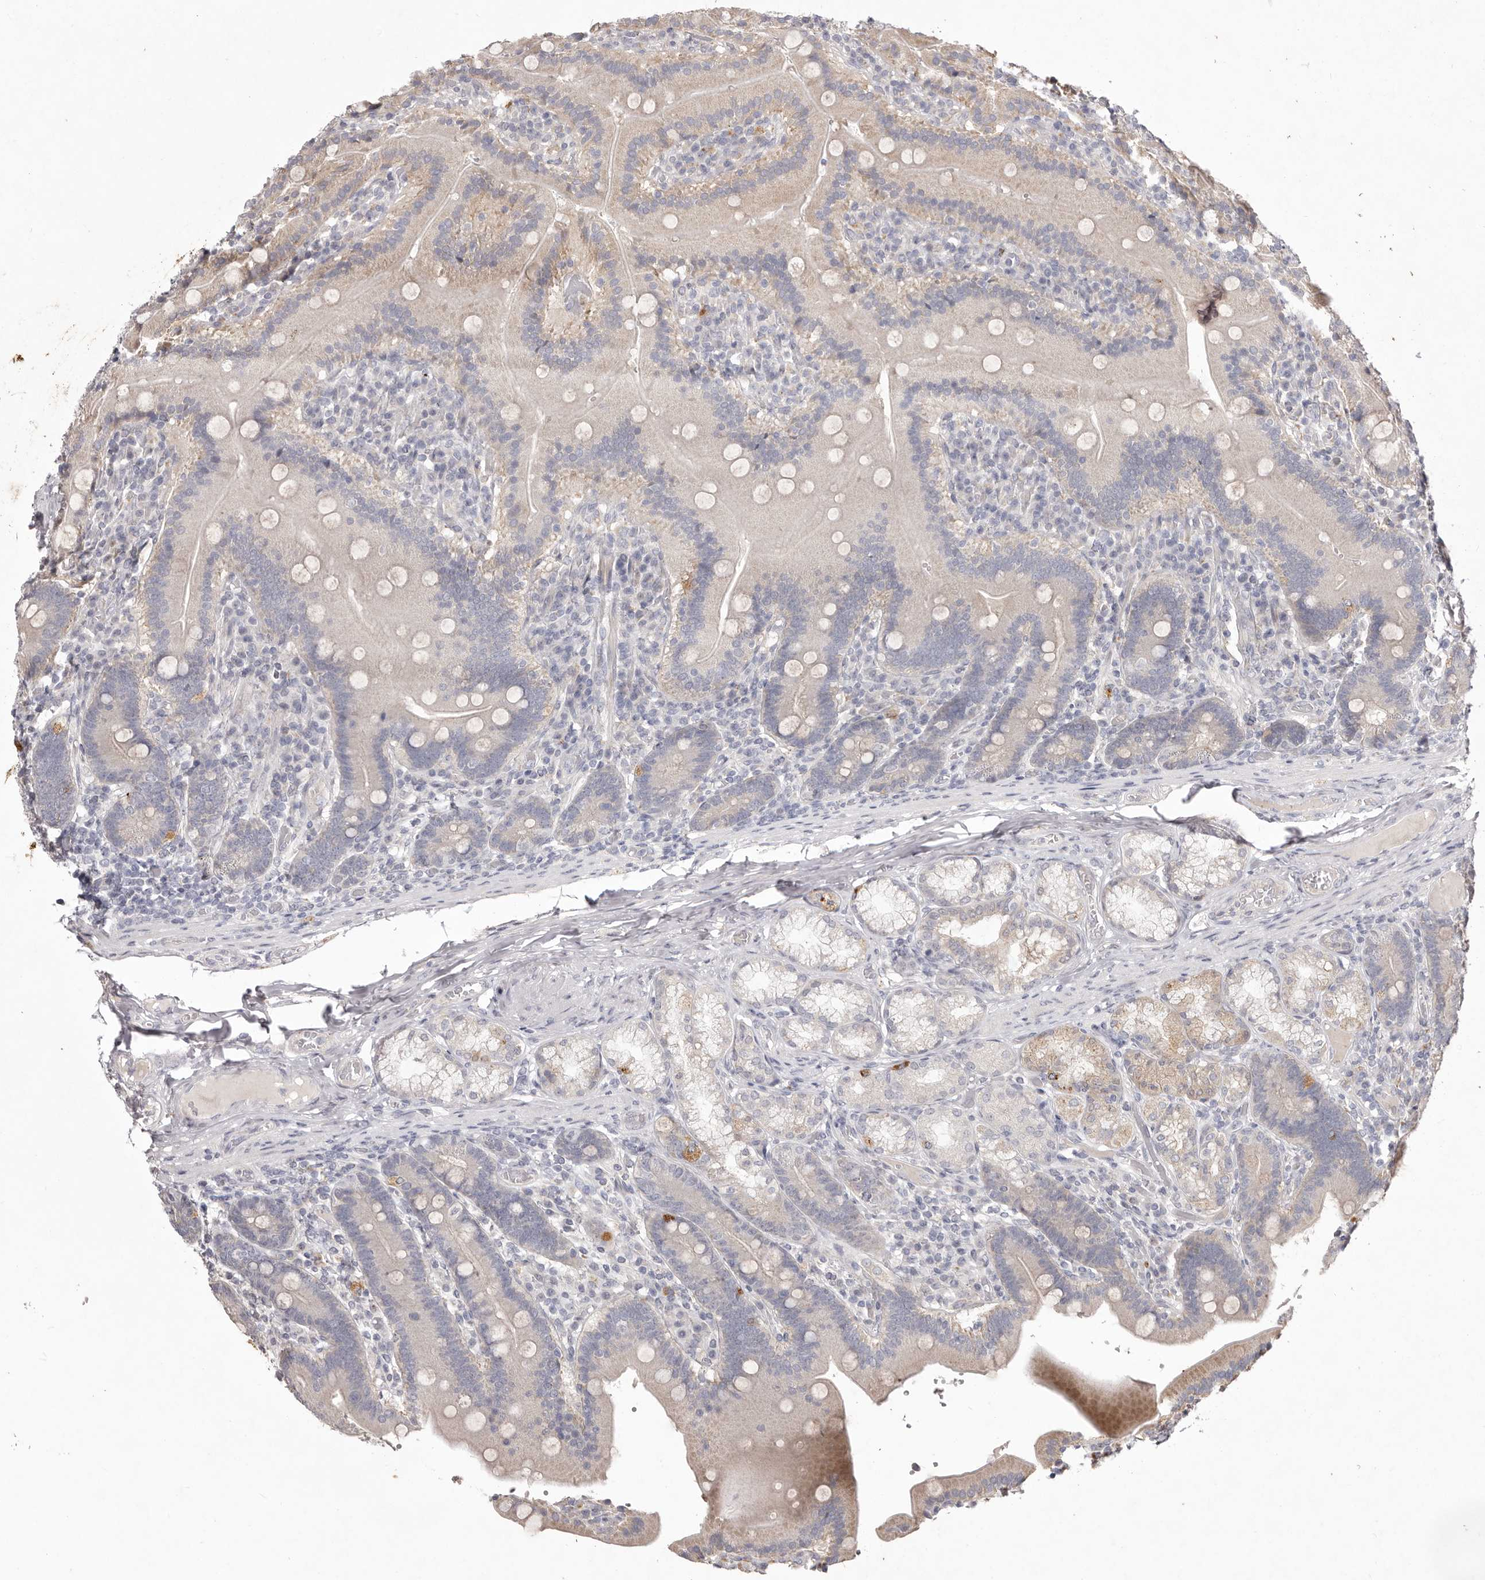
{"staining": {"intensity": "weak", "quantity": "<25%", "location": "cytoplasmic/membranous"}, "tissue": "duodenum", "cell_type": "Glandular cells", "image_type": "normal", "snomed": [{"axis": "morphology", "description": "Normal tissue, NOS"}, {"axis": "topography", "description": "Duodenum"}], "caption": "Micrograph shows no significant protein staining in glandular cells of unremarkable duodenum.", "gene": "GARNL3", "patient": {"sex": "female", "age": 62}}